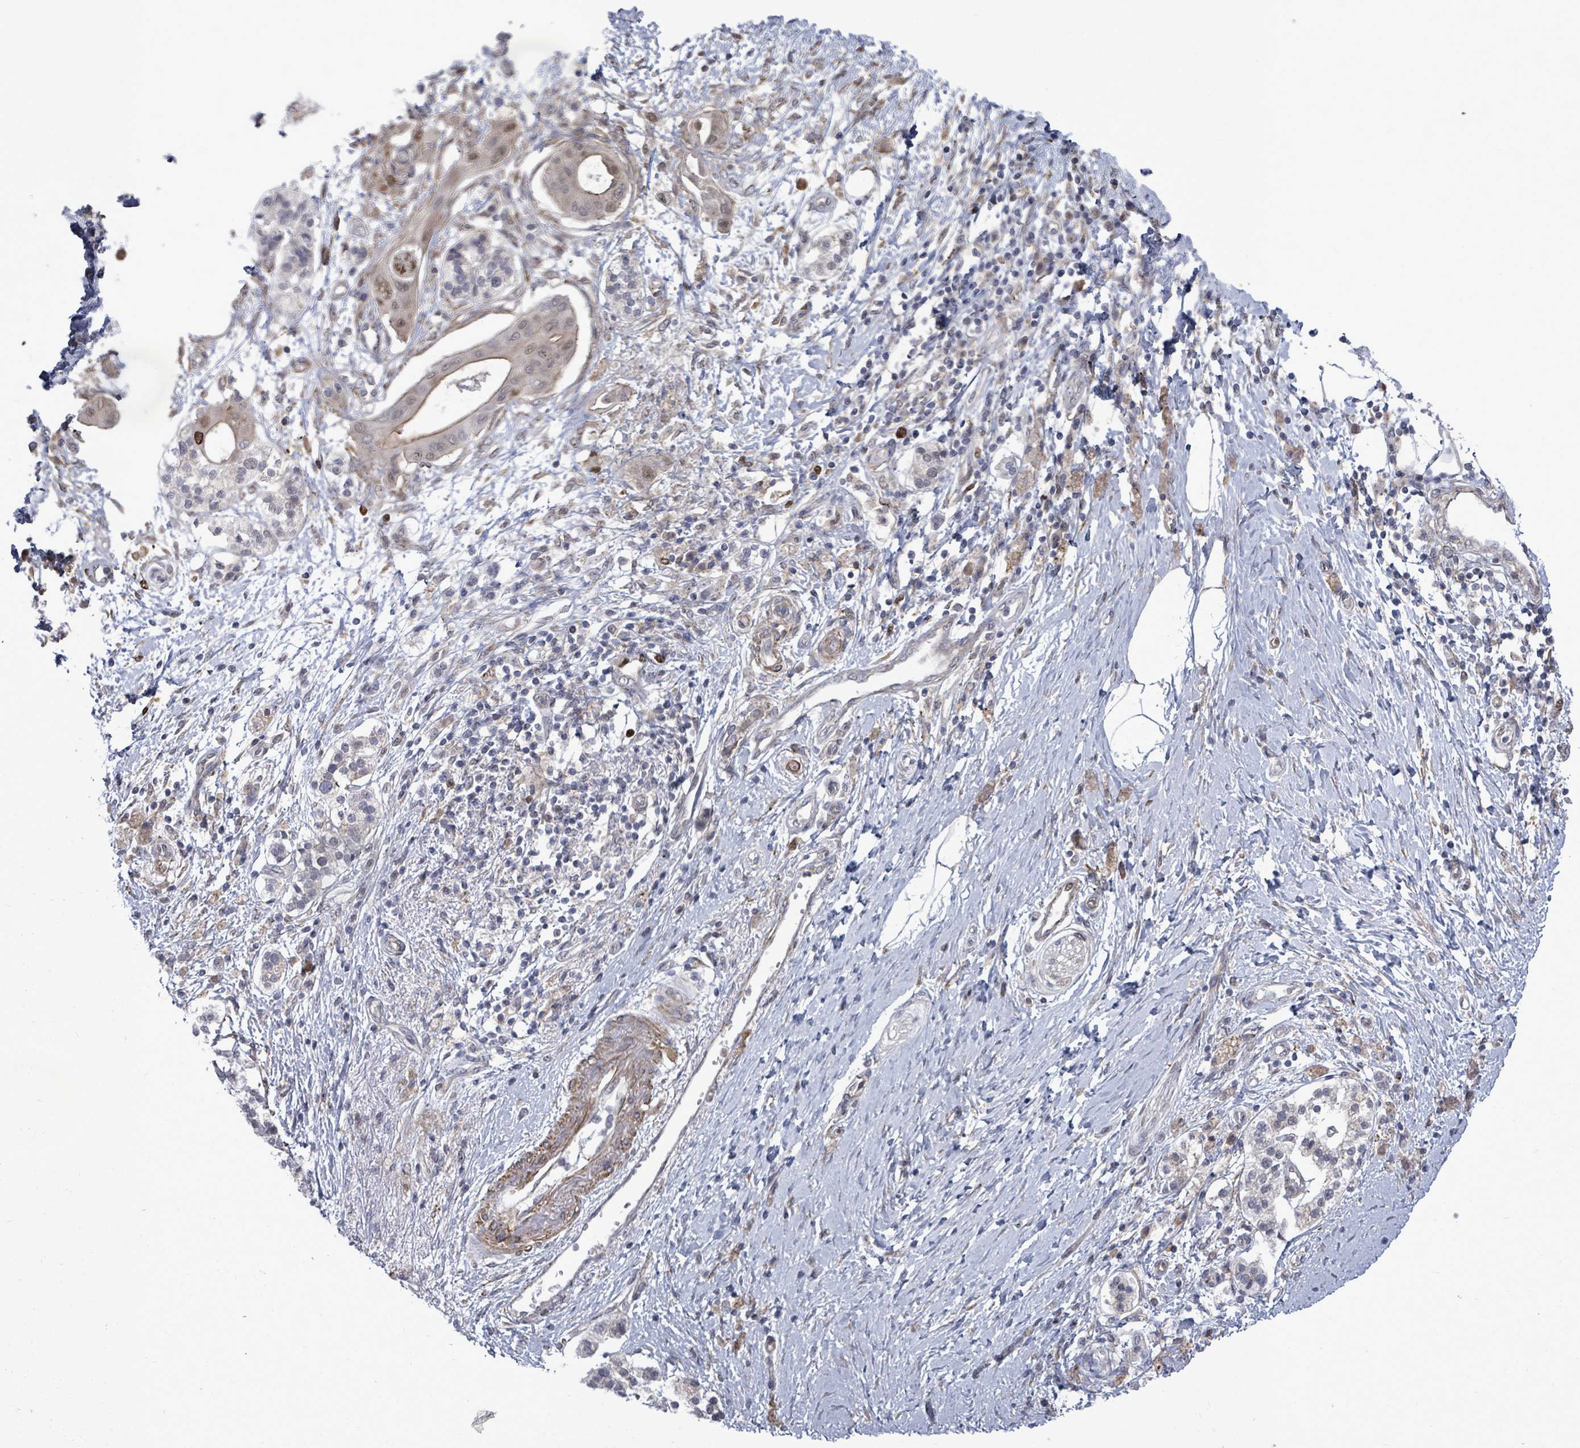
{"staining": {"intensity": "strong", "quantity": "<25%", "location": "nuclear"}, "tissue": "pancreatic cancer", "cell_type": "Tumor cells", "image_type": "cancer", "snomed": [{"axis": "morphology", "description": "Adenocarcinoma, NOS"}, {"axis": "topography", "description": "Pancreas"}], "caption": "Immunohistochemistry of pancreatic adenocarcinoma shows medium levels of strong nuclear expression in about <25% of tumor cells. The staining is performed using DAB (3,3'-diaminobenzidine) brown chromogen to label protein expression. The nuclei are counter-stained blue using hematoxylin.", "gene": "PAPSS1", "patient": {"sex": "male", "age": 68}}